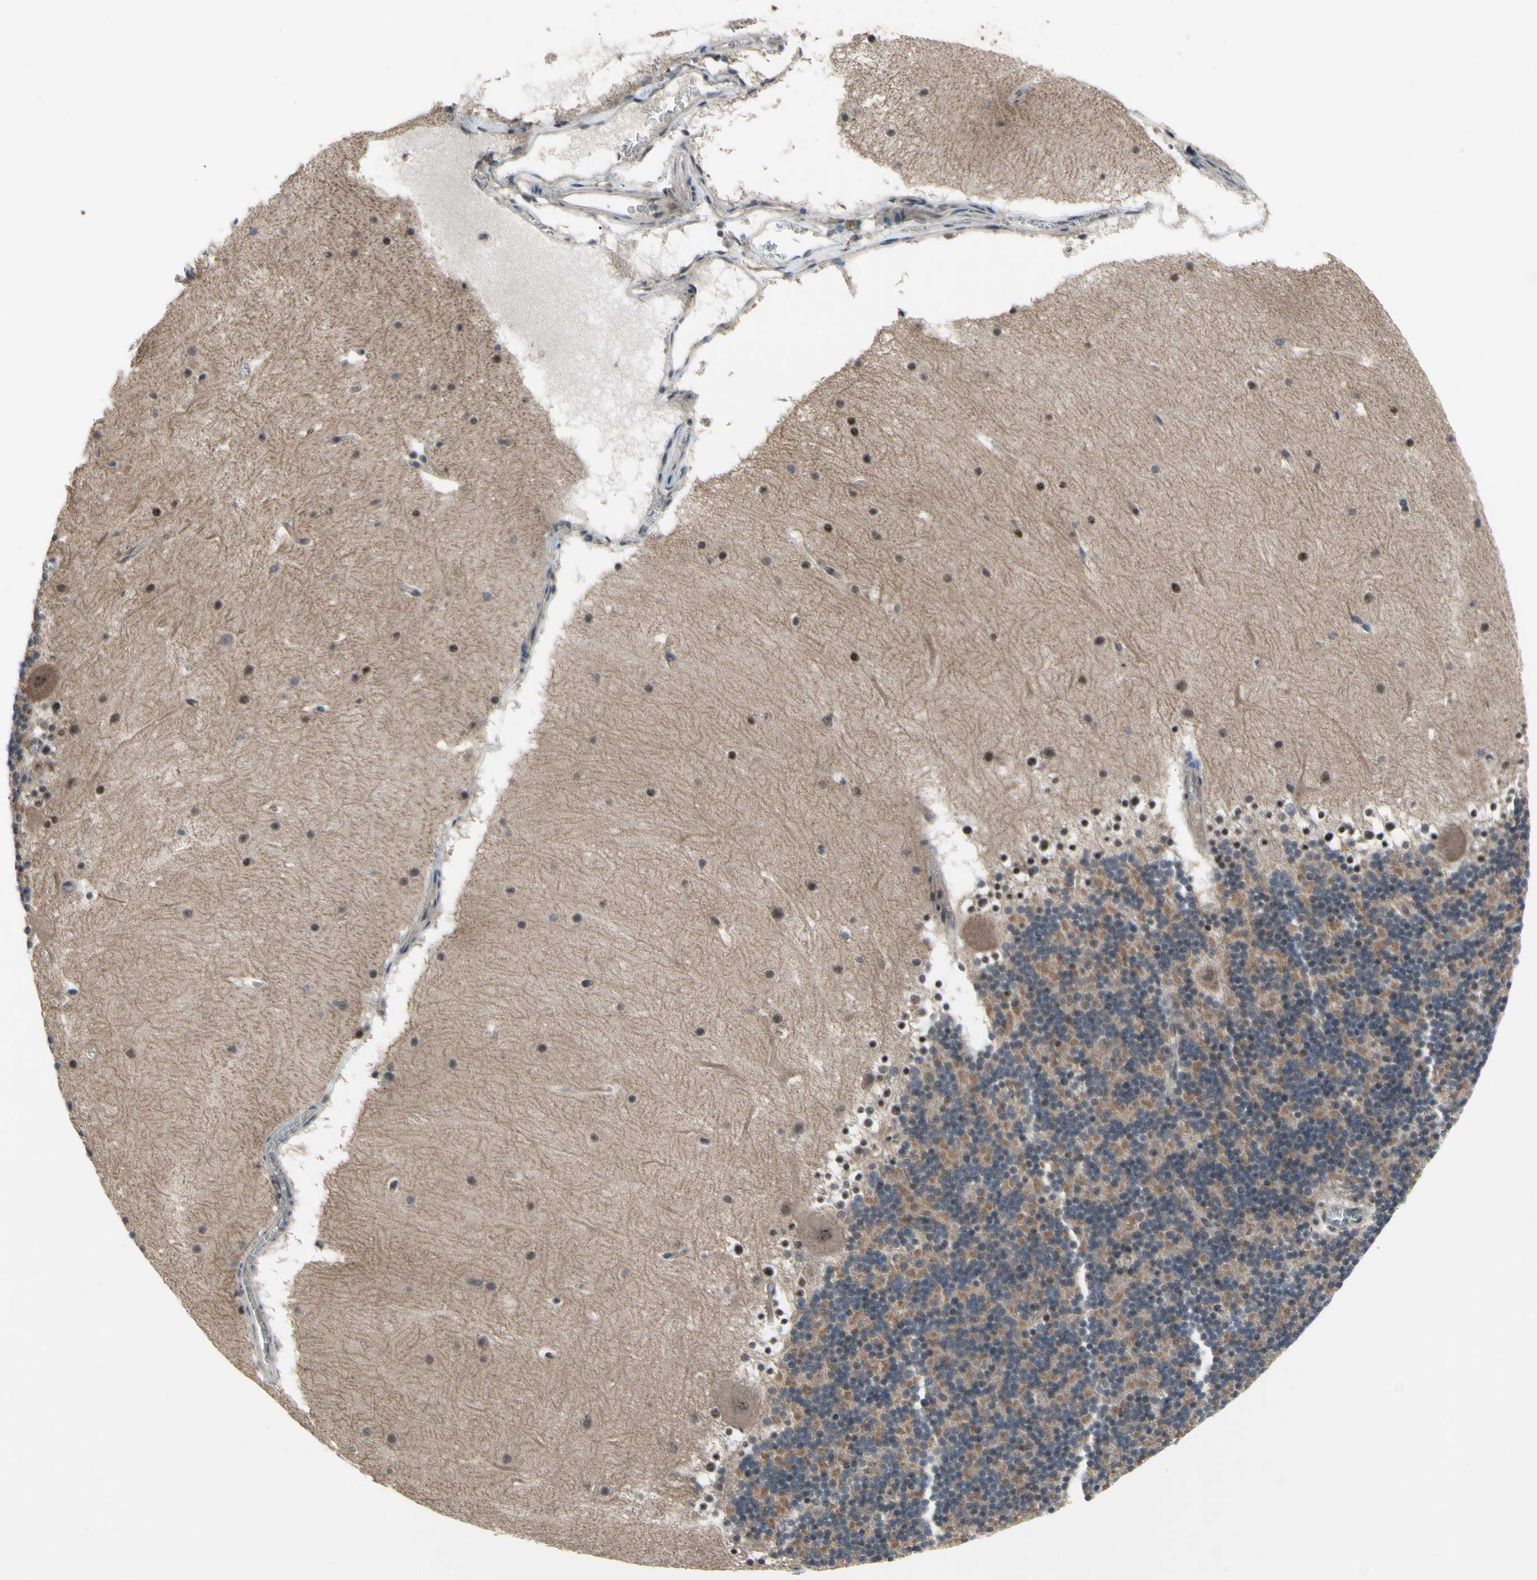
{"staining": {"intensity": "negative", "quantity": "none", "location": "none"}, "tissue": "cerebellum", "cell_type": "Cells in granular layer", "image_type": "normal", "snomed": [{"axis": "morphology", "description": "Normal tissue, NOS"}, {"axis": "topography", "description": "Cerebellum"}], "caption": "The image exhibits no significant staining in cells in granular layer of cerebellum. (DAB immunohistochemistry (IHC) visualized using brightfield microscopy, high magnification).", "gene": "TRDMT1", "patient": {"sex": "female", "age": 19}}